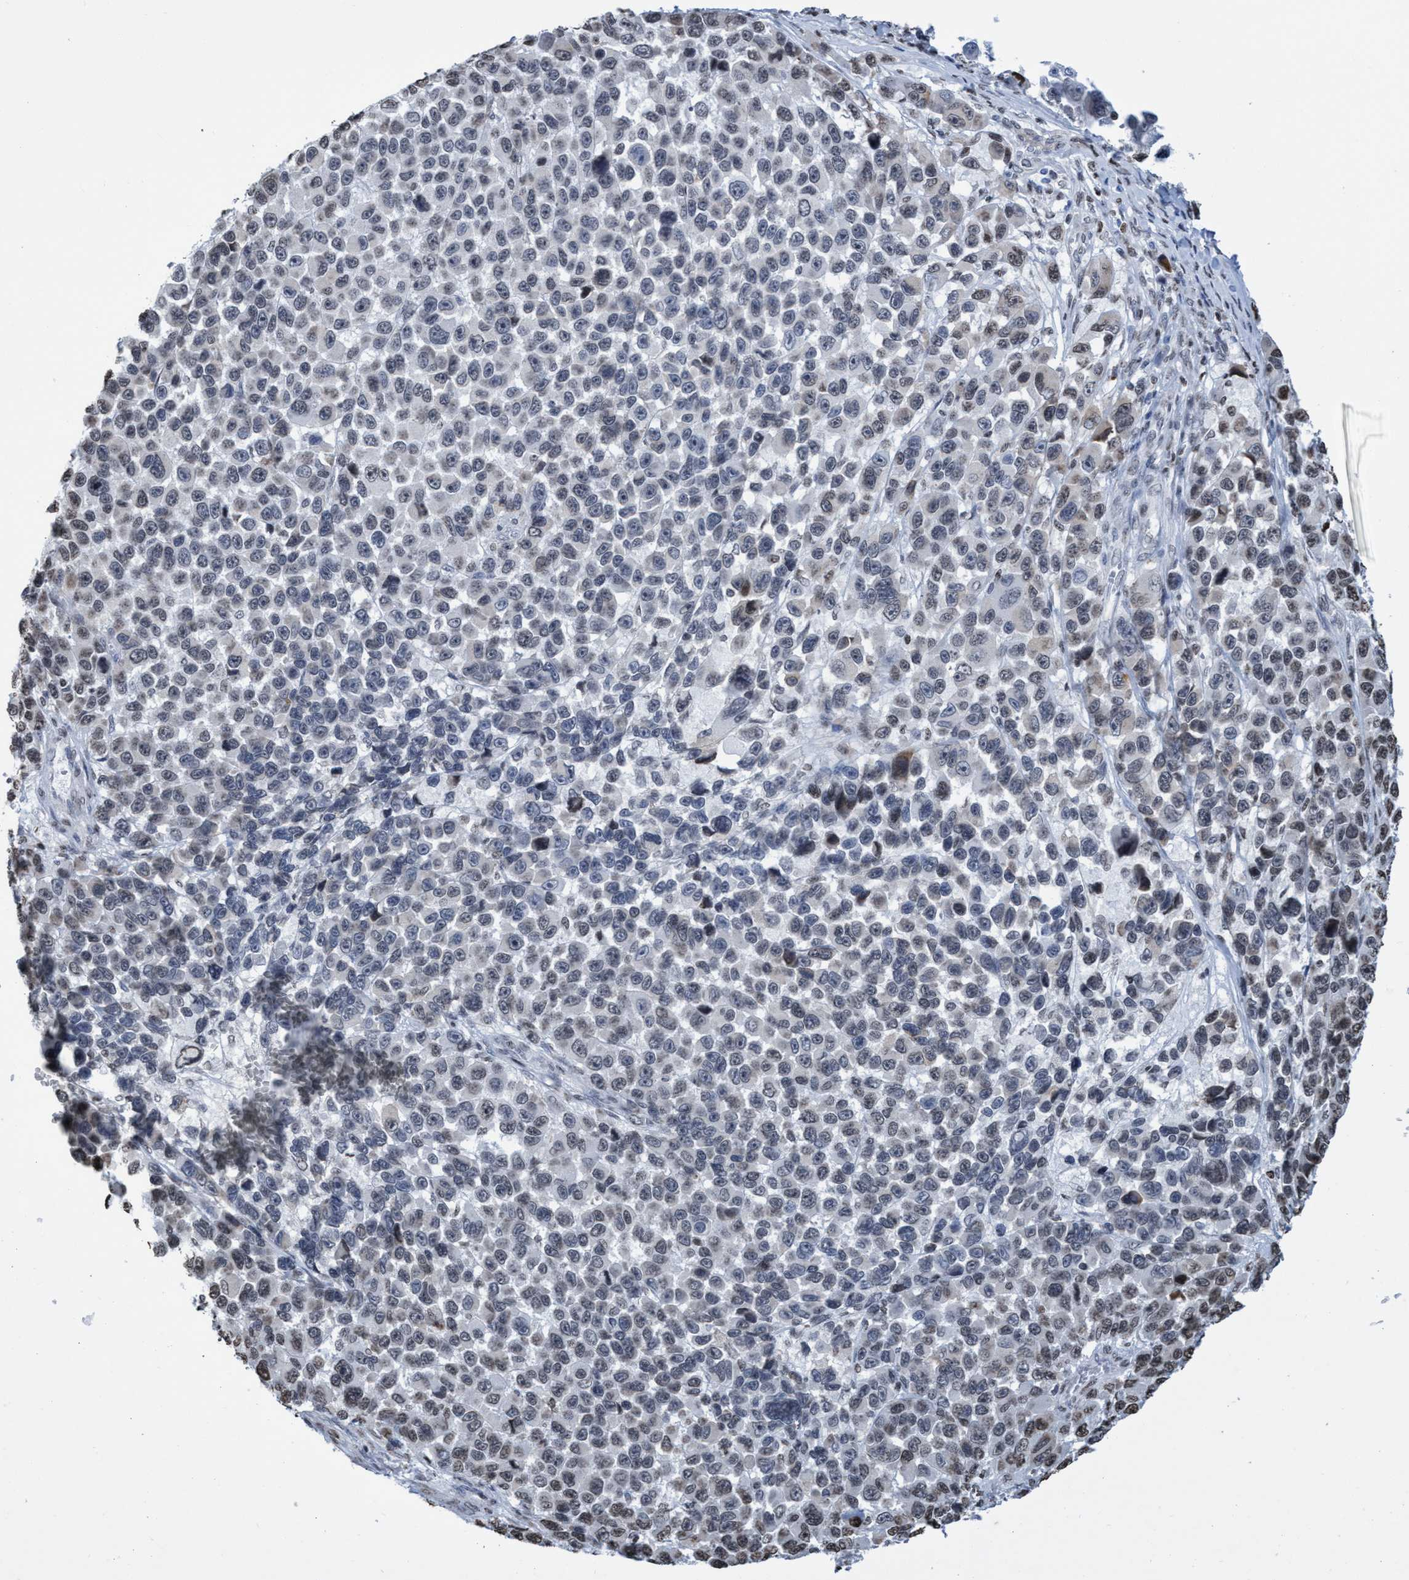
{"staining": {"intensity": "weak", "quantity": "<25%", "location": "nuclear"}, "tissue": "melanoma", "cell_type": "Tumor cells", "image_type": "cancer", "snomed": [{"axis": "morphology", "description": "Malignant melanoma, NOS"}, {"axis": "topography", "description": "Skin"}], "caption": "An immunohistochemistry (IHC) image of malignant melanoma is shown. There is no staining in tumor cells of malignant melanoma. The staining is performed using DAB (3,3'-diaminobenzidine) brown chromogen with nuclei counter-stained in using hematoxylin.", "gene": "CBX2", "patient": {"sex": "male", "age": 53}}